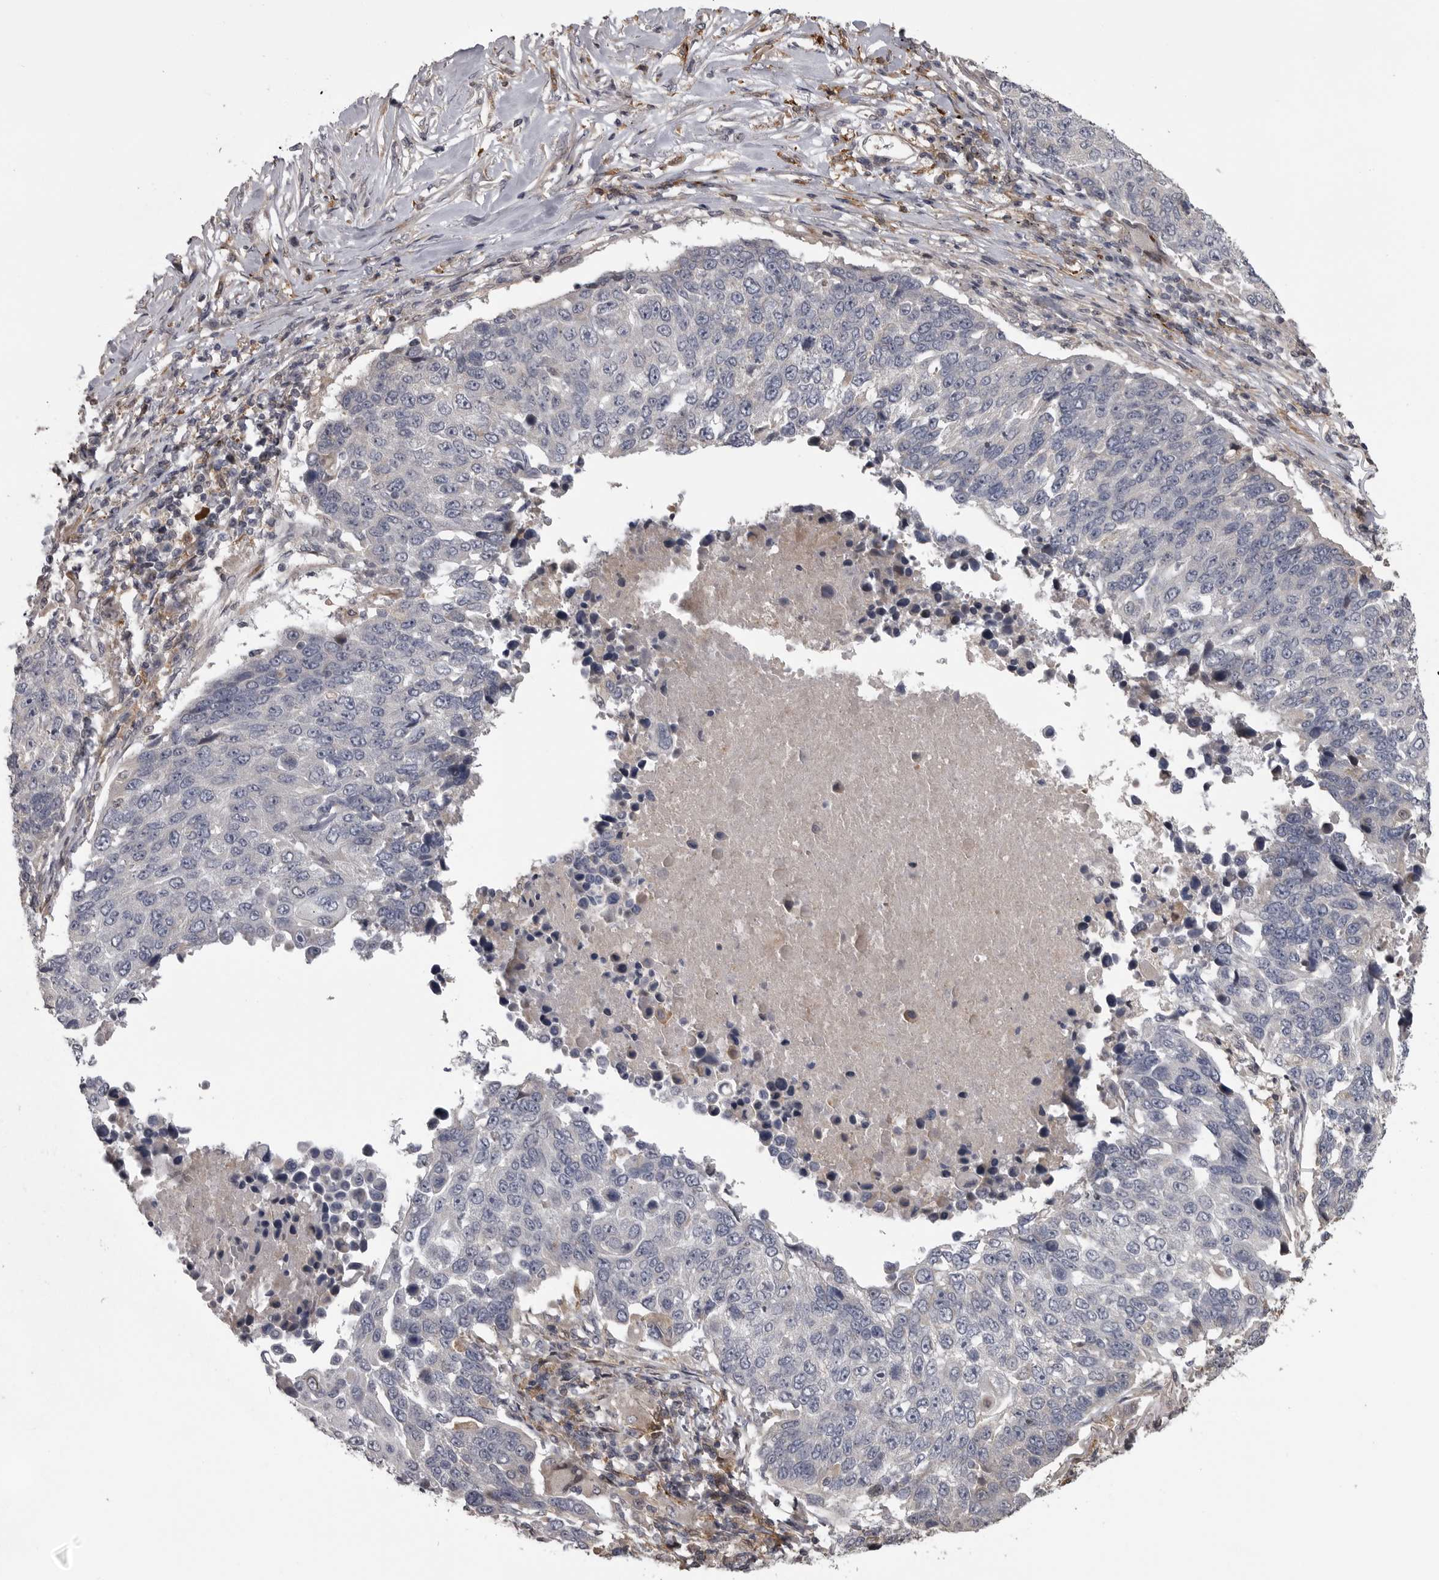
{"staining": {"intensity": "negative", "quantity": "none", "location": "none"}, "tissue": "lung cancer", "cell_type": "Tumor cells", "image_type": "cancer", "snomed": [{"axis": "morphology", "description": "Squamous cell carcinoma, NOS"}, {"axis": "topography", "description": "Lung"}], "caption": "The immunohistochemistry micrograph has no significant positivity in tumor cells of lung squamous cell carcinoma tissue.", "gene": "ZNRF1", "patient": {"sex": "male", "age": 66}}